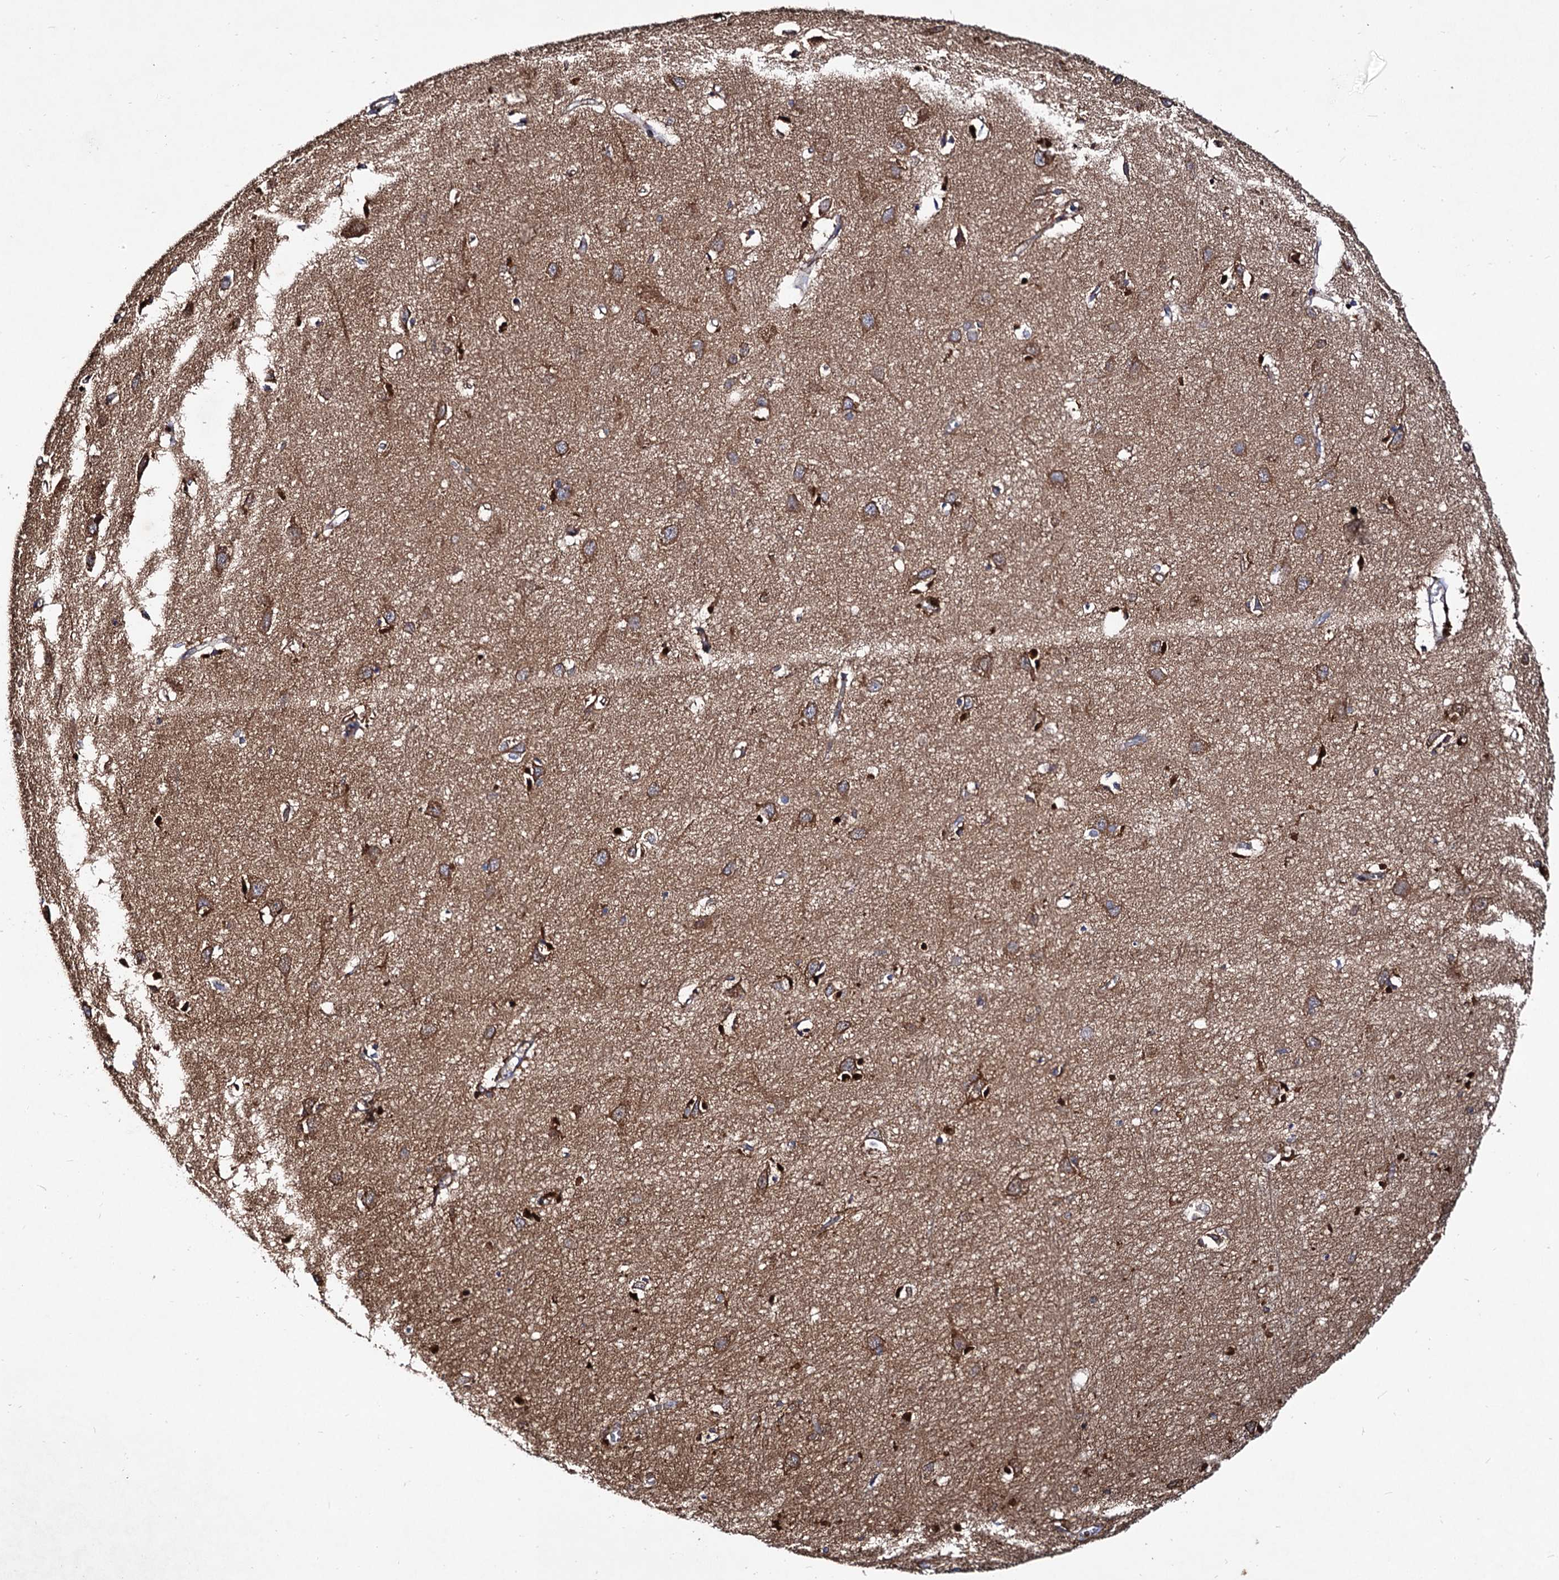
{"staining": {"intensity": "weak", "quantity": ">75%", "location": "cytoplasmic/membranous"}, "tissue": "cerebral cortex", "cell_type": "Endothelial cells", "image_type": "normal", "snomed": [{"axis": "morphology", "description": "Normal tissue, NOS"}, {"axis": "topography", "description": "Cerebral cortex"}], "caption": "Human cerebral cortex stained for a protein (brown) demonstrates weak cytoplasmic/membranous positive staining in about >75% of endothelial cells.", "gene": "ACAD9", "patient": {"sex": "female", "age": 64}}